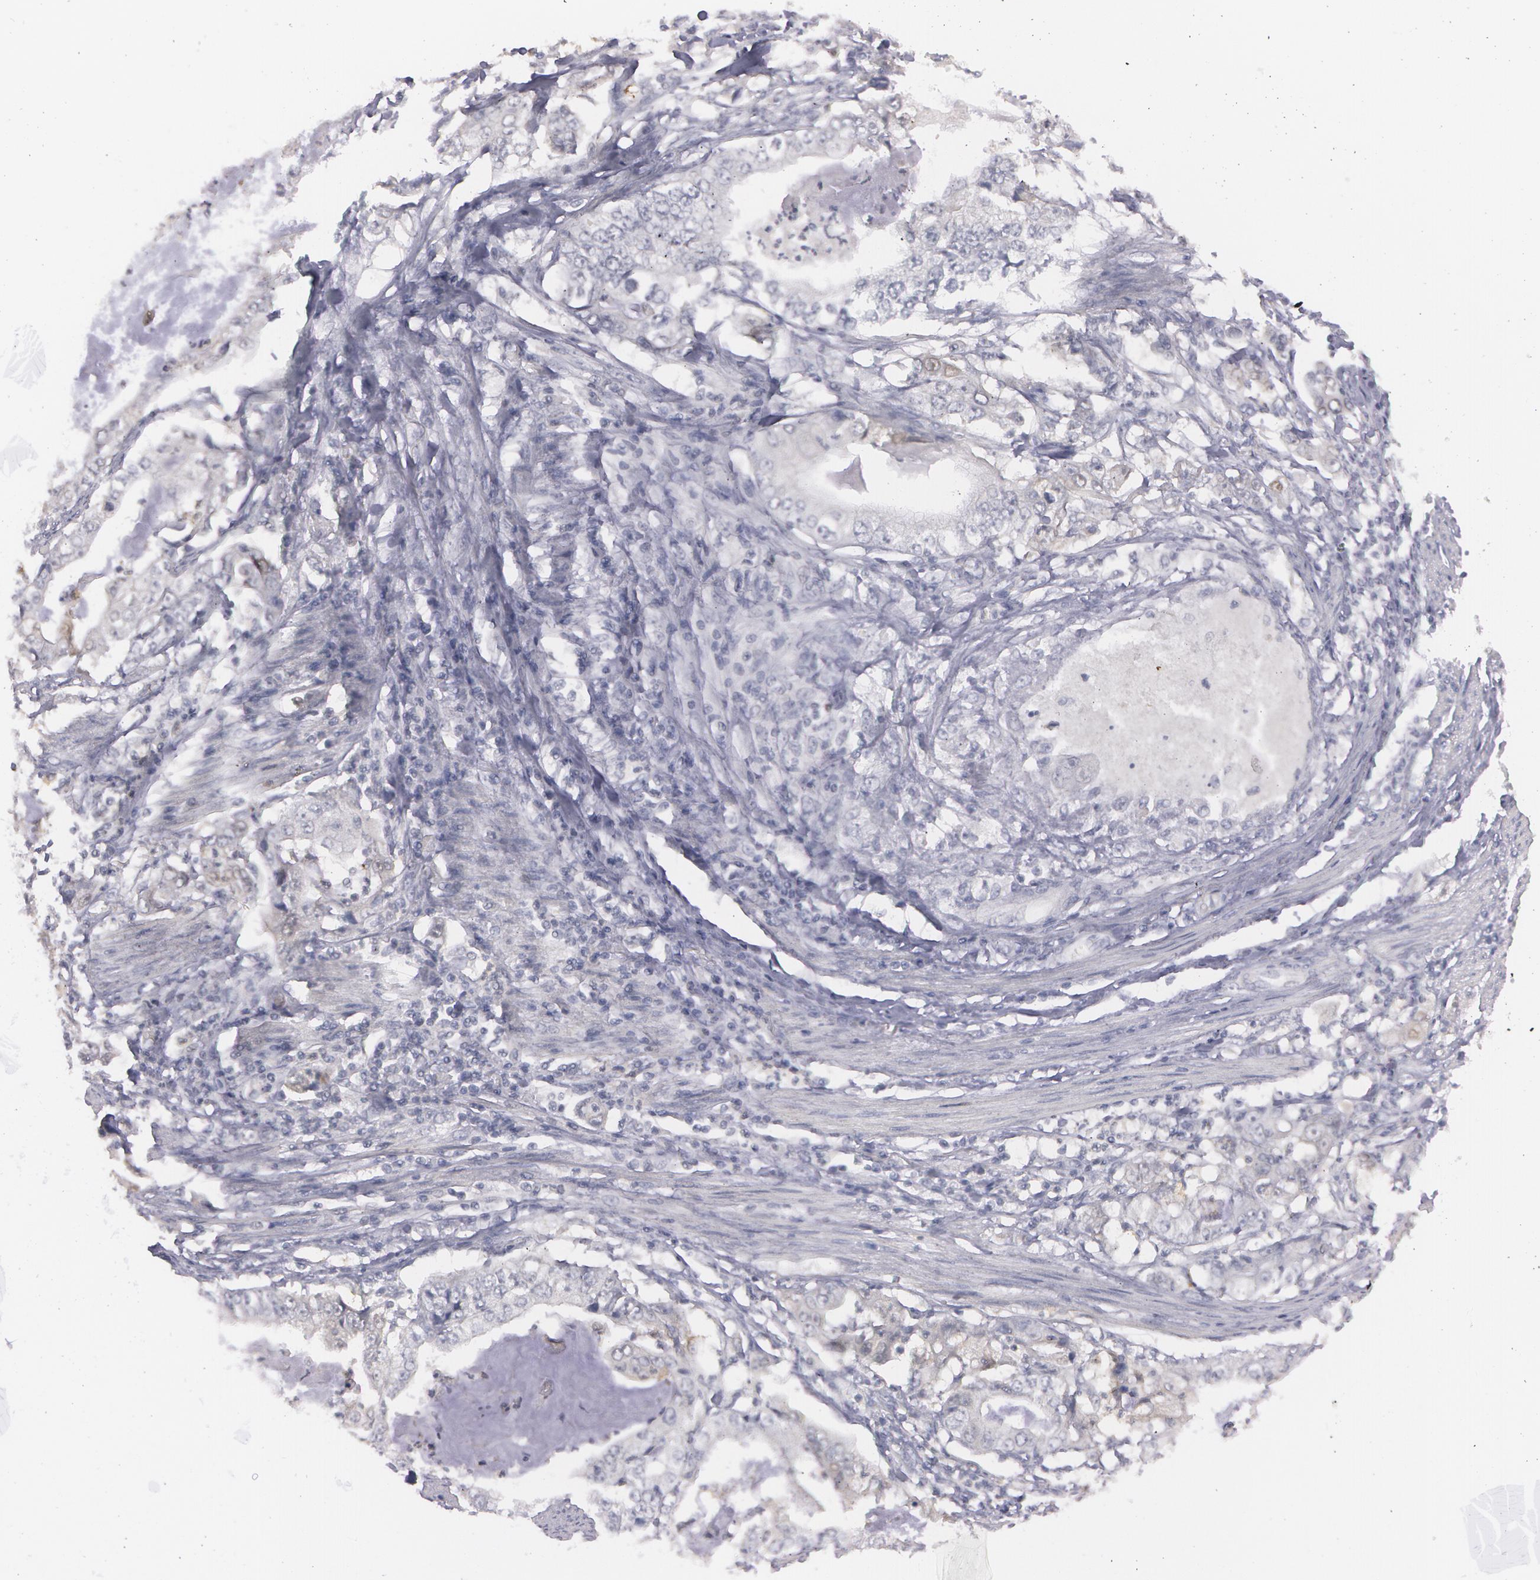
{"staining": {"intensity": "negative", "quantity": "none", "location": "none"}, "tissue": "stomach cancer", "cell_type": "Tumor cells", "image_type": "cancer", "snomed": [{"axis": "morphology", "description": "Adenocarcinoma, NOS"}, {"axis": "topography", "description": "Pancreas"}, {"axis": "topography", "description": "Stomach, upper"}], "caption": "There is no significant expression in tumor cells of stomach cancer (adenocarcinoma). The staining is performed using DAB (3,3'-diaminobenzidine) brown chromogen with nuclei counter-stained in using hematoxylin.", "gene": "IL1RN", "patient": {"sex": "male", "age": 77}}